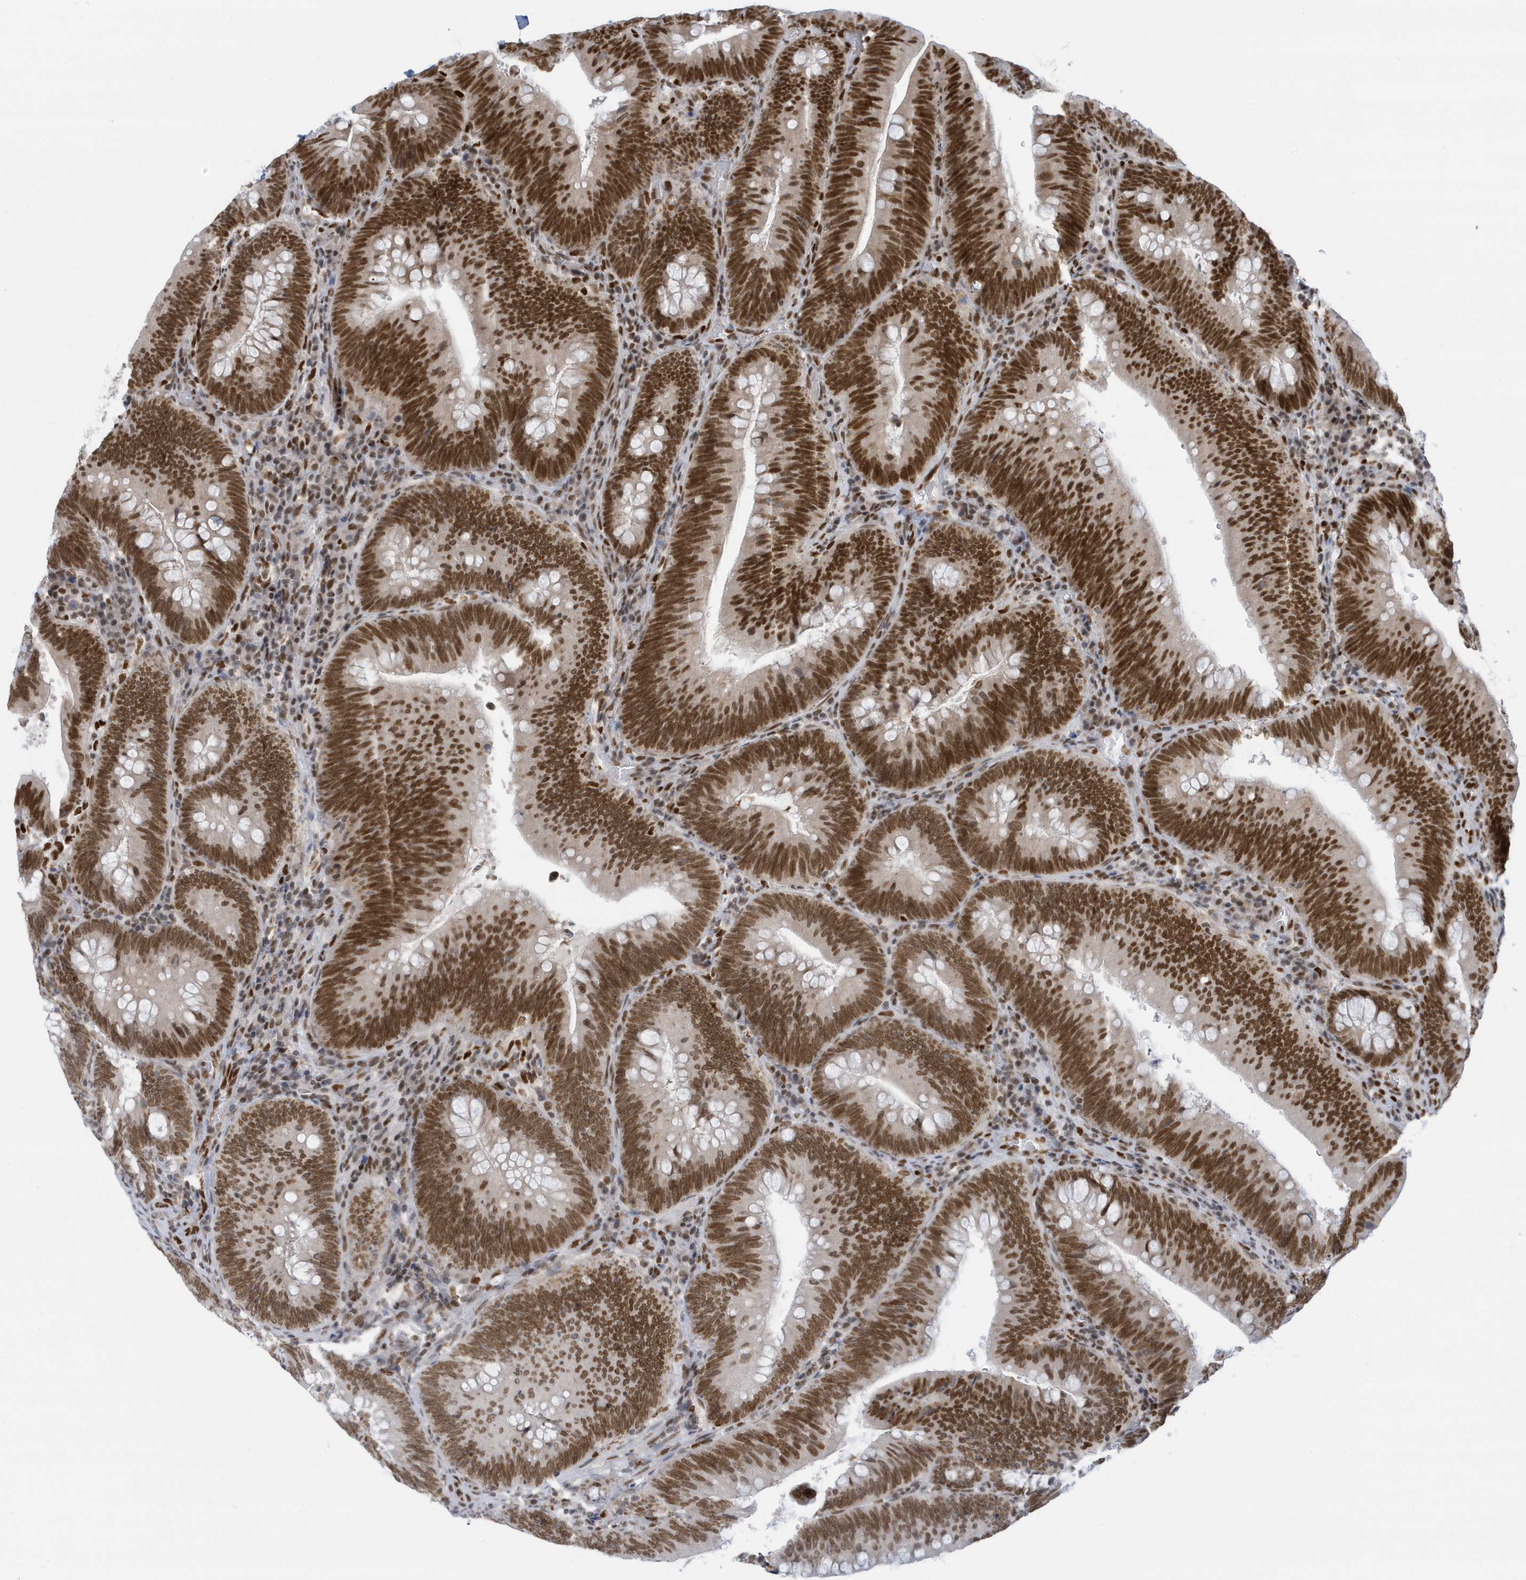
{"staining": {"intensity": "strong", "quantity": ">75%", "location": "nuclear"}, "tissue": "colorectal cancer", "cell_type": "Tumor cells", "image_type": "cancer", "snomed": [{"axis": "morphology", "description": "Normal tissue, NOS"}, {"axis": "topography", "description": "Colon"}], "caption": "Colorectal cancer stained with IHC demonstrates strong nuclear staining in about >75% of tumor cells. Nuclei are stained in blue.", "gene": "PCYT1A", "patient": {"sex": "female", "age": 82}}